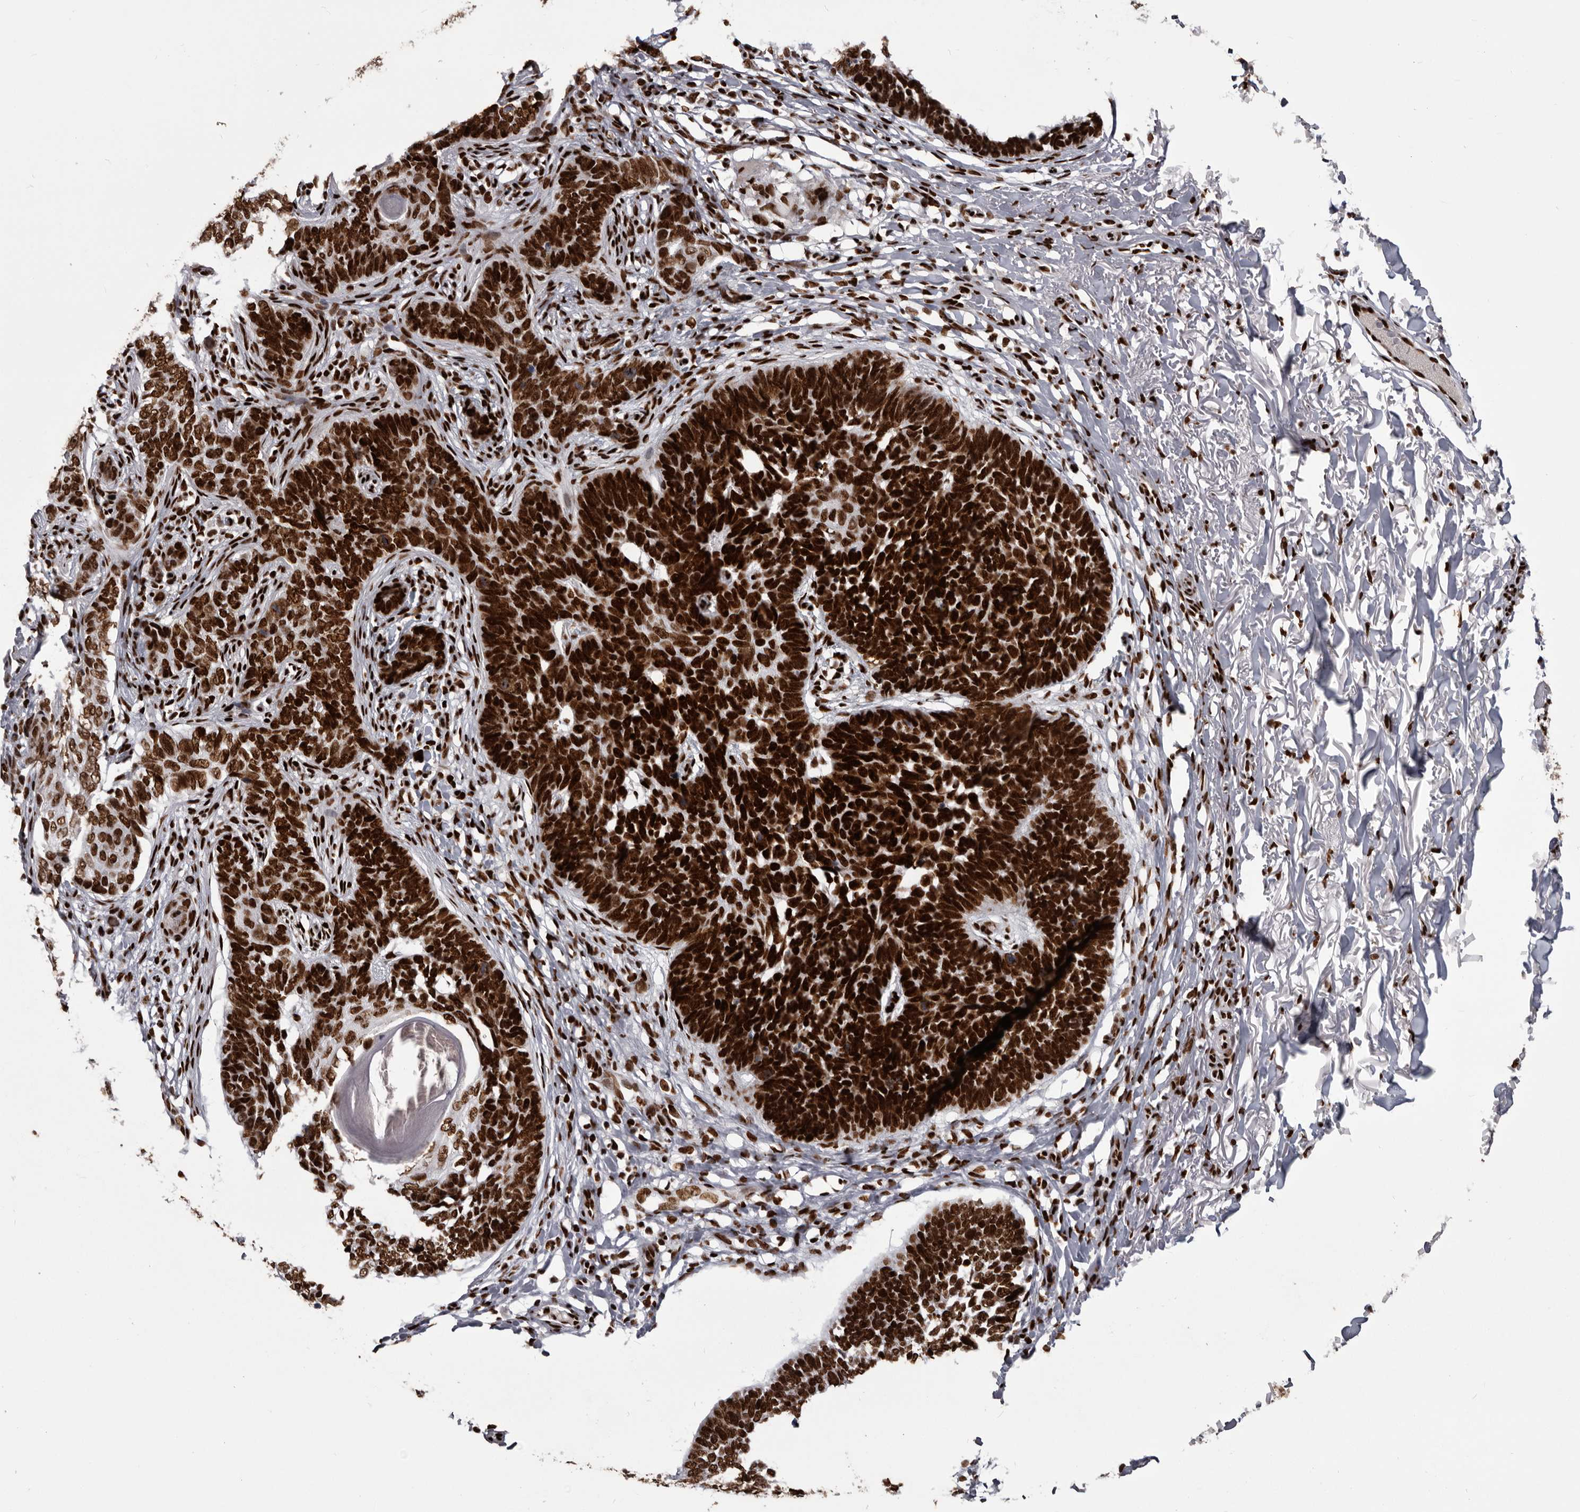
{"staining": {"intensity": "strong", "quantity": ">75%", "location": "nuclear"}, "tissue": "skin cancer", "cell_type": "Tumor cells", "image_type": "cancer", "snomed": [{"axis": "morphology", "description": "Normal tissue, NOS"}, {"axis": "morphology", "description": "Basal cell carcinoma"}, {"axis": "topography", "description": "Skin"}], "caption": "Protein staining by immunohistochemistry displays strong nuclear expression in approximately >75% of tumor cells in skin basal cell carcinoma. The protein is shown in brown color, while the nuclei are stained blue.", "gene": "NUMA1", "patient": {"sex": "male", "age": 77}}